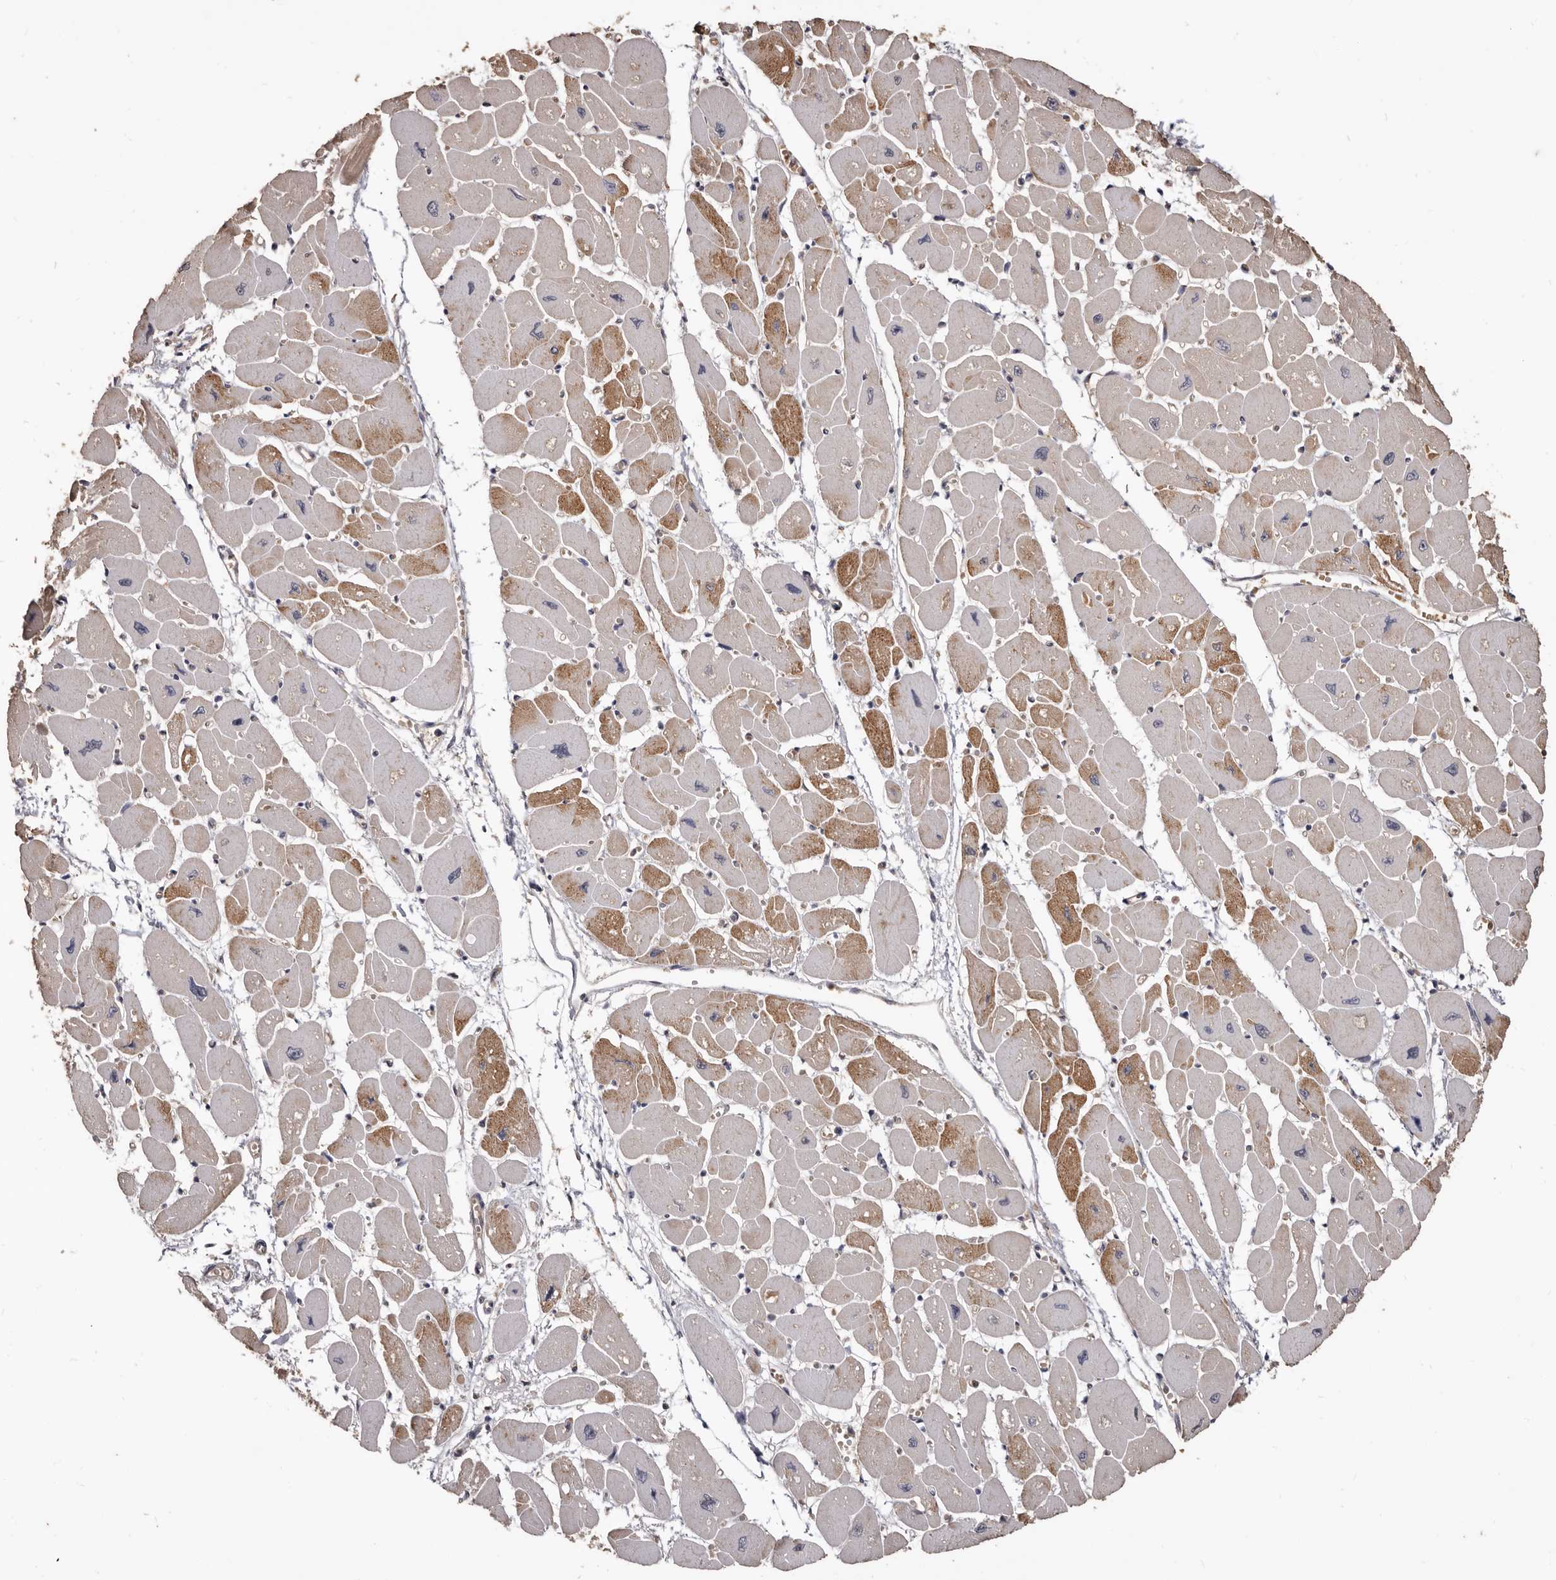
{"staining": {"intensity": "moderate", "quantity": ">75%", "location": "cytoplasmic/membranous"}, "tissue": "heart muscle", "cell_type": "Cardiomyocytes", "image_type": "normal", "snomed": [{"axis": "morphology", "description": "Normal tissue, NOS"}, {"axis": "topography", "description": "Heart"}], "caption": "Brown immunohistochemical staining in normal heart muscle shows moderate cytoplasmic/membranous staining in about >75% of cardiomyocytes.", "gene": "INAVA", "patient": {"sex": "female", "age": 54}}